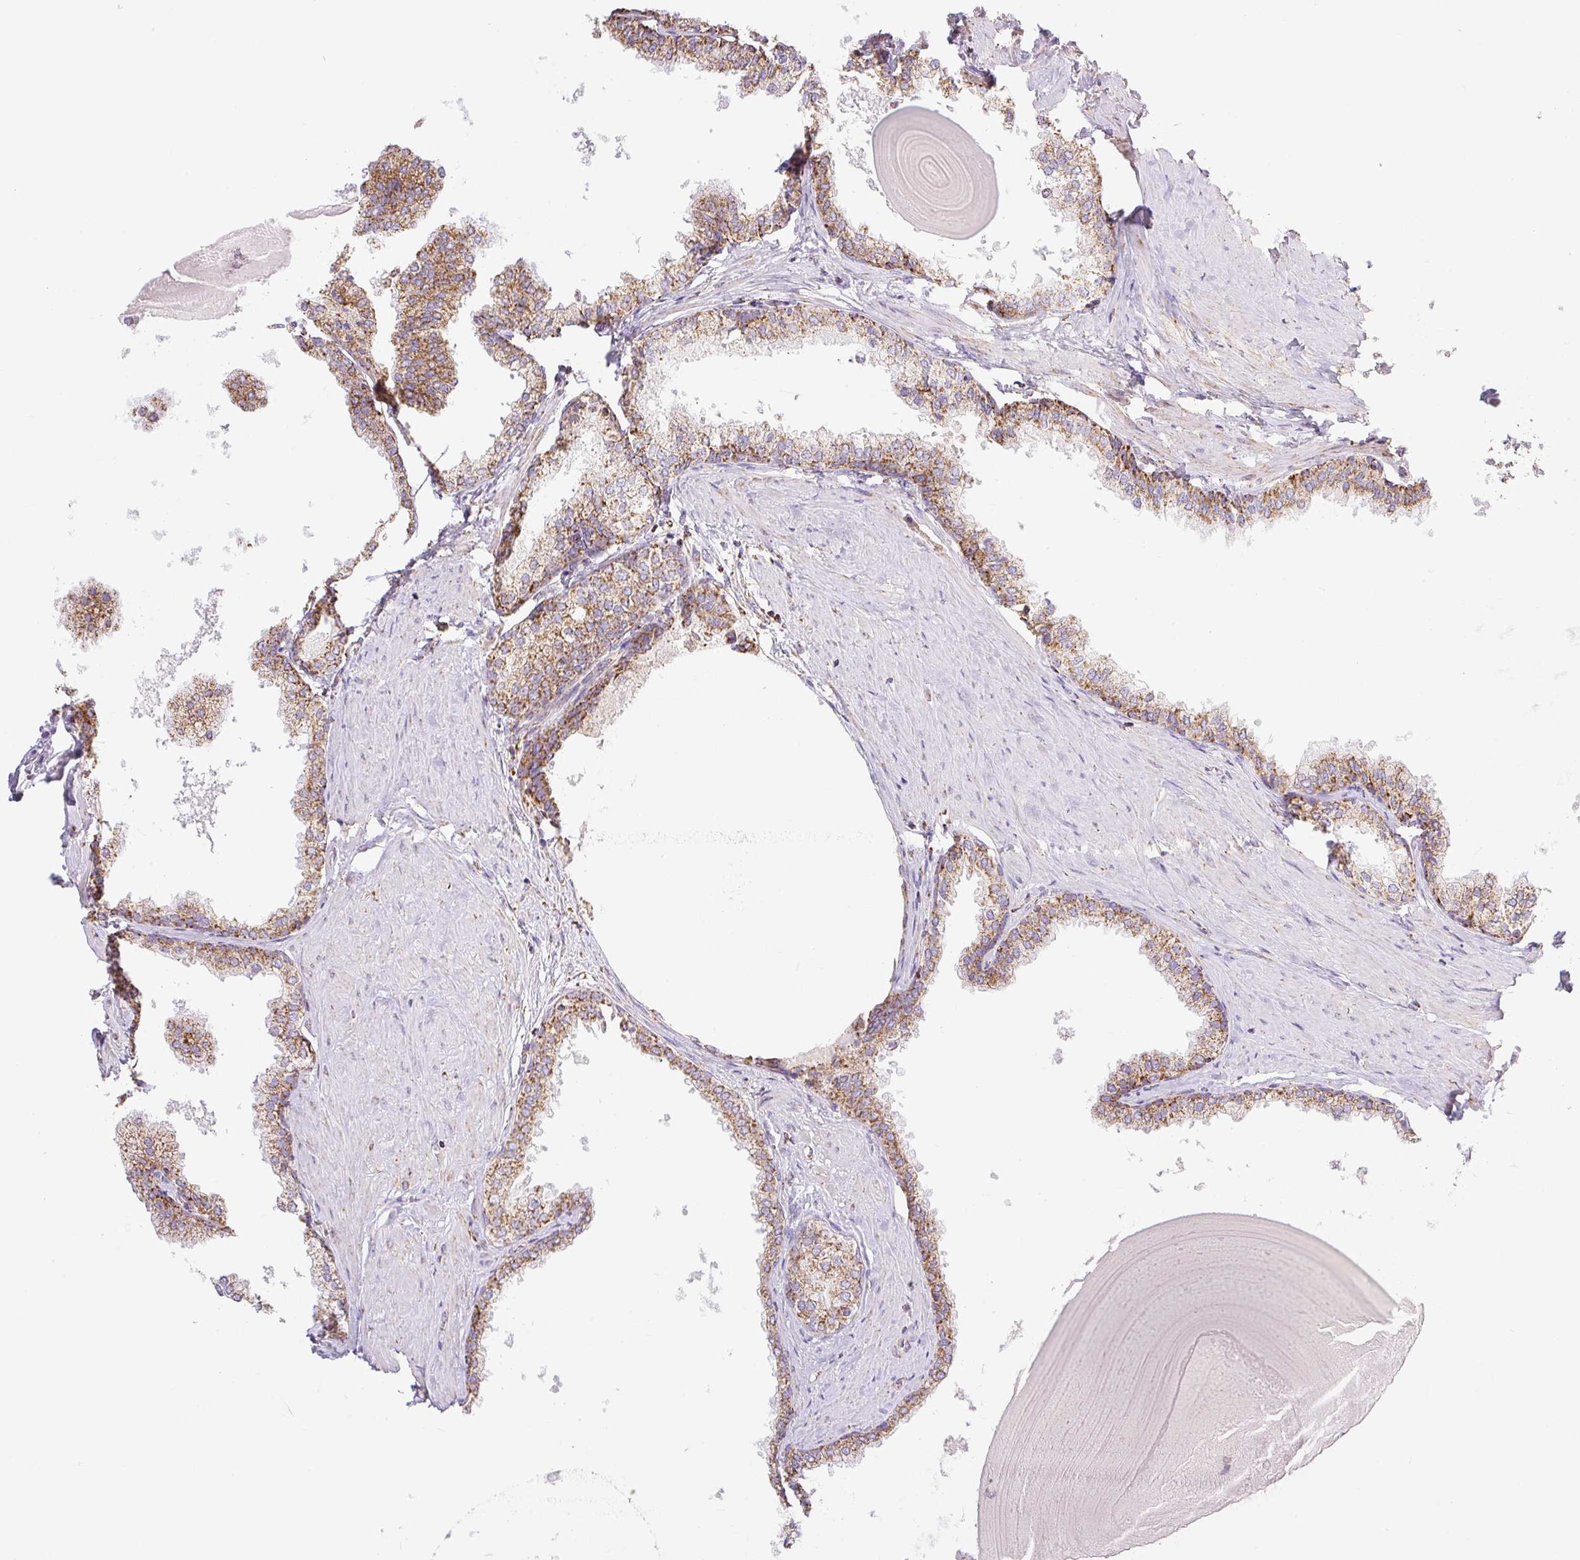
{"staining": {"intensity": "moderate", "quantity": ">75%", "location": "cytoplasmic/membranous"}, "tissue": "prostate", "cell_type": "Glandular cells", "image_type": "normal", "snomed": [{"axis": "morphology", "description": "Normal tissue, NOS"}, {"axis": "topography", "description": "Prostate"}], "caption": "This is an image of immunohistochemistry (IHC) staining of benign prostate, which shows moderate expression in the cytoplasmic/membranous of glandular cells.", "gene": "DAAM2", "patient": {"sex": "male", "age": 48}}